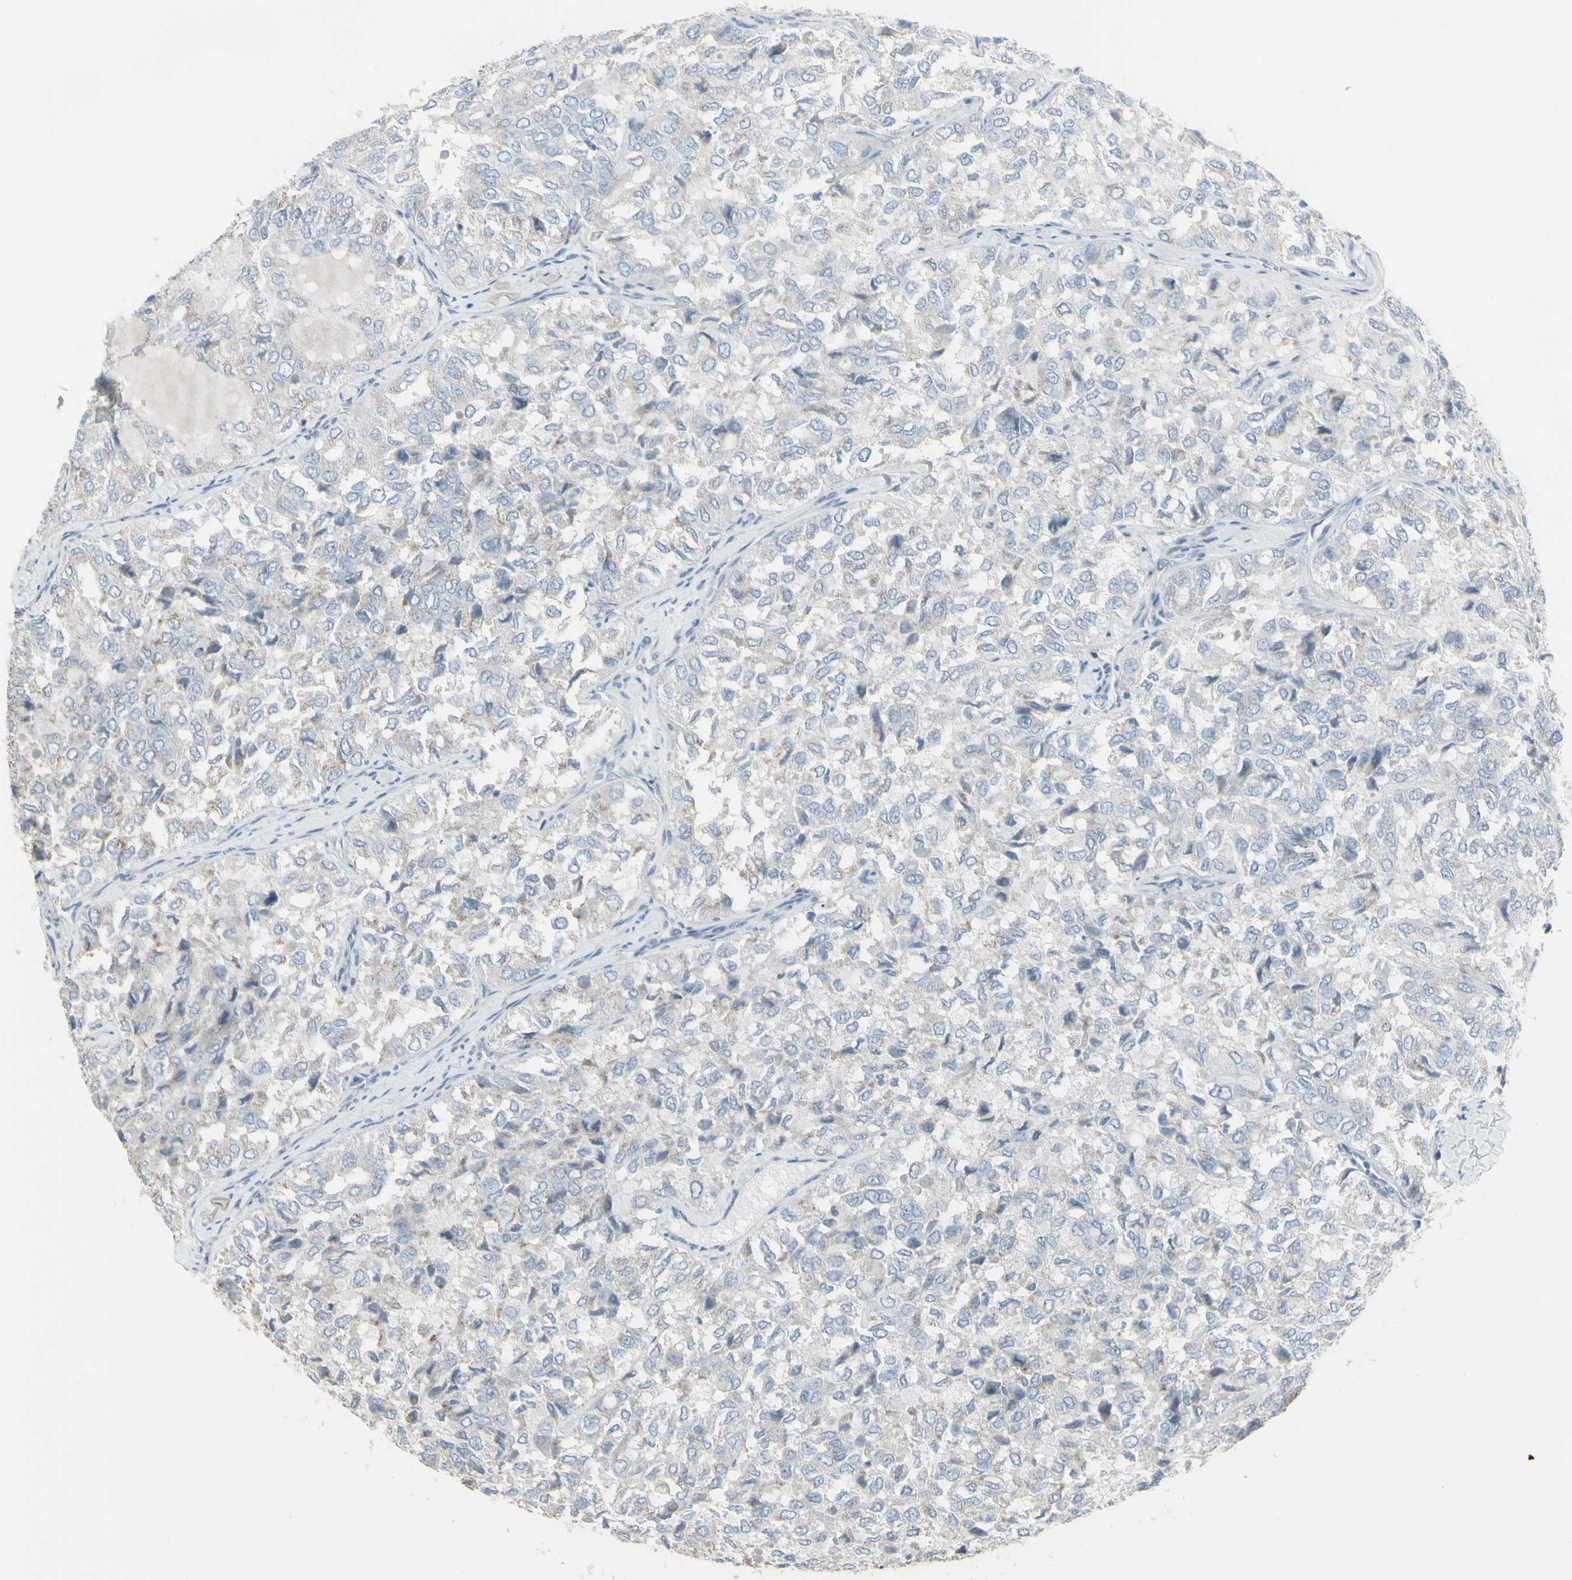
{"staining": {"intensity": "negative", "quantity": "none", "location": "none"}, "tissue": "thyroid cancer", "cell_type": "Tumor cells", "image_type": "cancer", "snomed": [{"axis": "morphology", "description": "Follicular adenoma carcinoma, NOS"}, {"axis": "topography", "description": "Thyroid gland"}], "caption": "Immunohistochemical staining of thyroid follicular adenoma carcinoma reveals no significant staining in tumor cells.", "gene": "CD79B", "patient": {"sex": "male", "age": 75}}